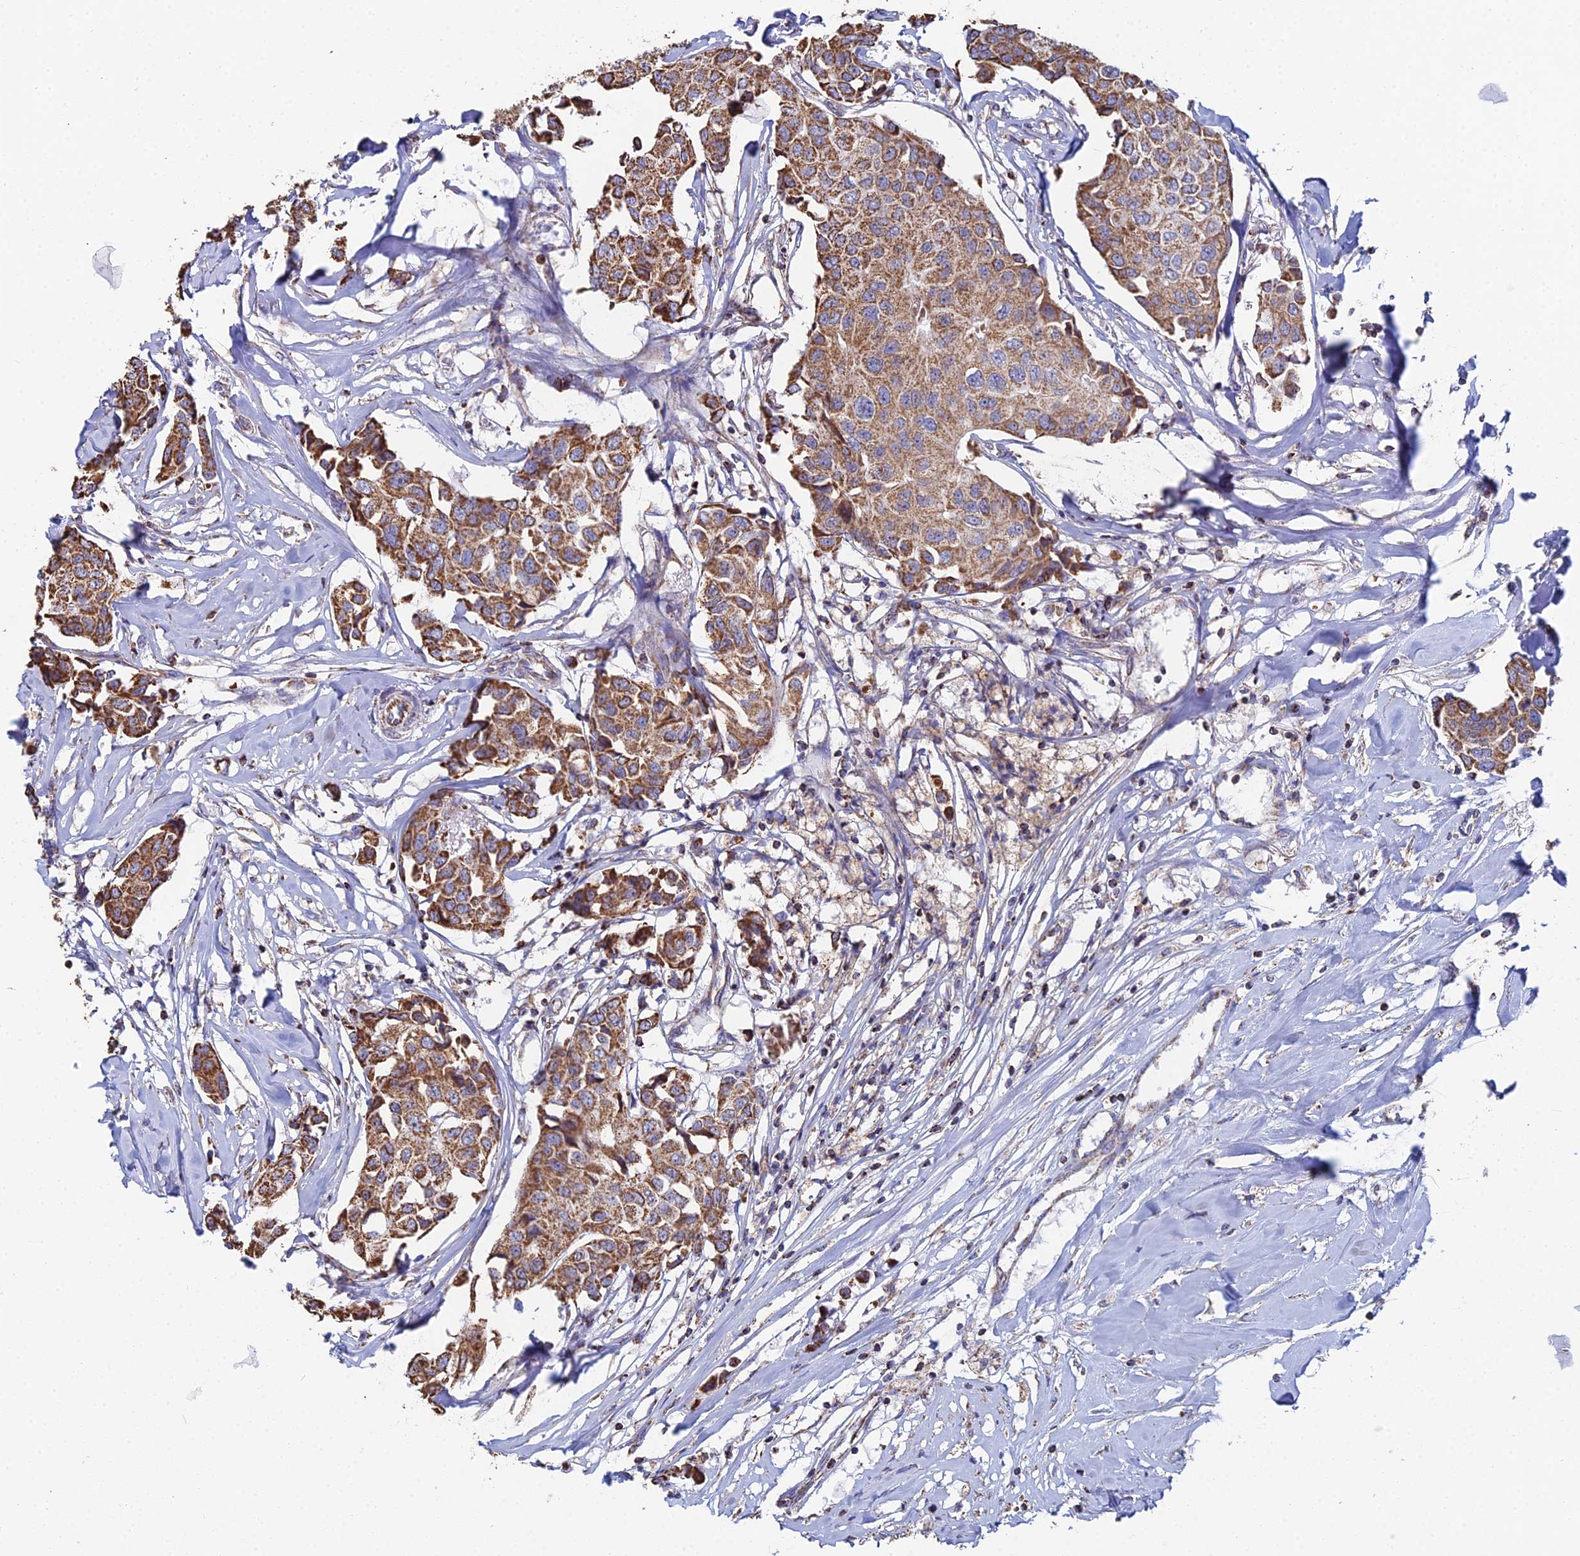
{"staining": {"intensity": "moderate", "quantity": ">75%", "location": "cytoplasmic/membranous"}, "tissue": "breast cancer", "cell_type": "Tumor cells", "image_type": "cancer", "snomed": [{"axis": "morphology", "description": "Duct carcinoma"}, {"axis": "topography", "description": "Breast"}], "caption": "DAB immunohistochemical staining of human breast invasive ductal carcinoma reveals moderate cytoplasmic/membranous protein staining in about >75% of tumor cells.", "gene": "SPOCK2", "patient": {"sex": "female", "age": 80}}